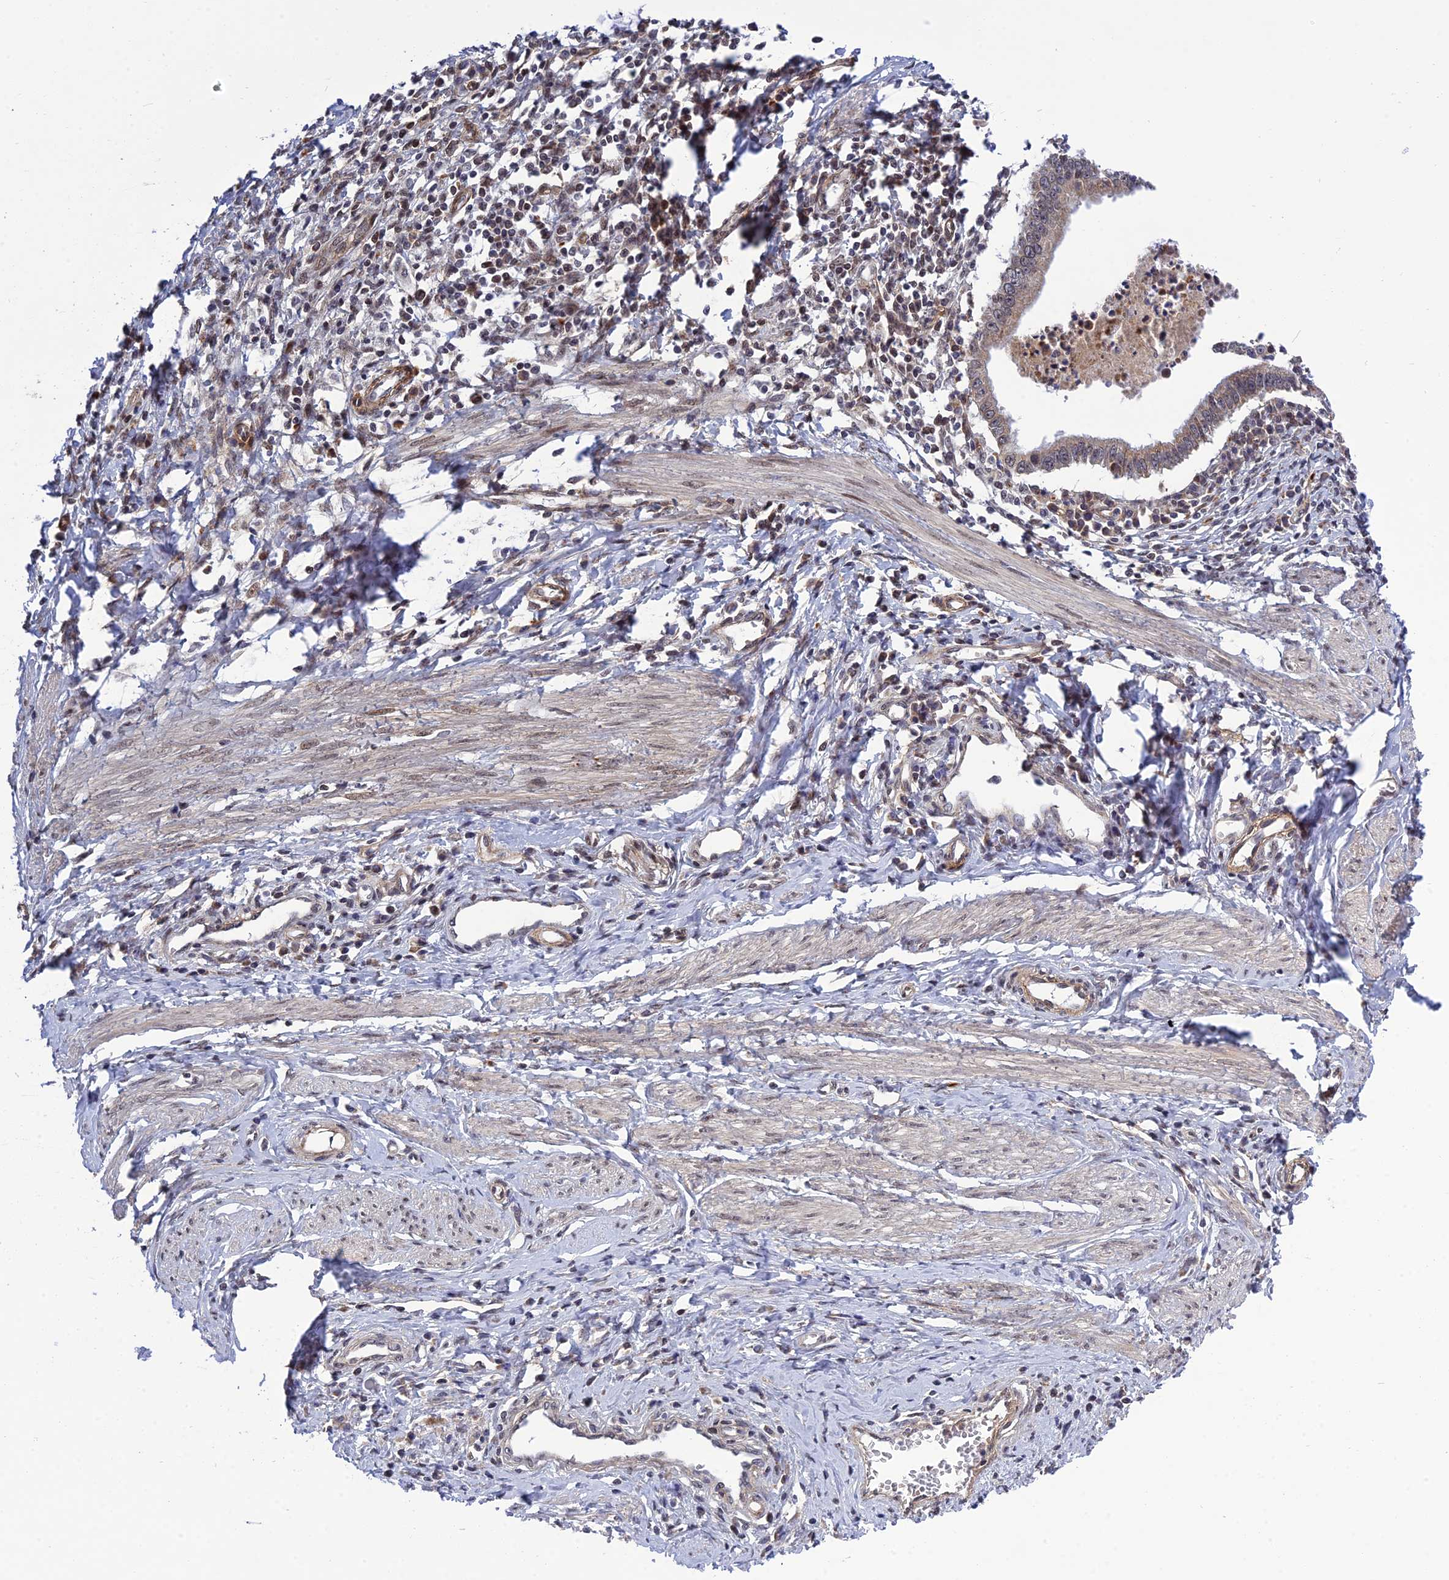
{"staining": {"intensity": "weak", "quantity": "25%-75%", "location": "cytoplasmic/membranous,nuclear"}, "tissue": "cervical cancer", "cell_type": "Tumor cells", "image_type": "cancer", "snomed": [{"axis": "morphology", "description": "Adenocarcinoma, NOS"}, {"axis": "topography", "description": "Cervix"}], "caption": "A micrograph of cervical adenocarcinoma stained for a protein displays weak cytoplasmic/membranous and nuclear brown staining in tumor cells.", "gene": "REXO1", "patient": {"sex": "female", "age": 36}}